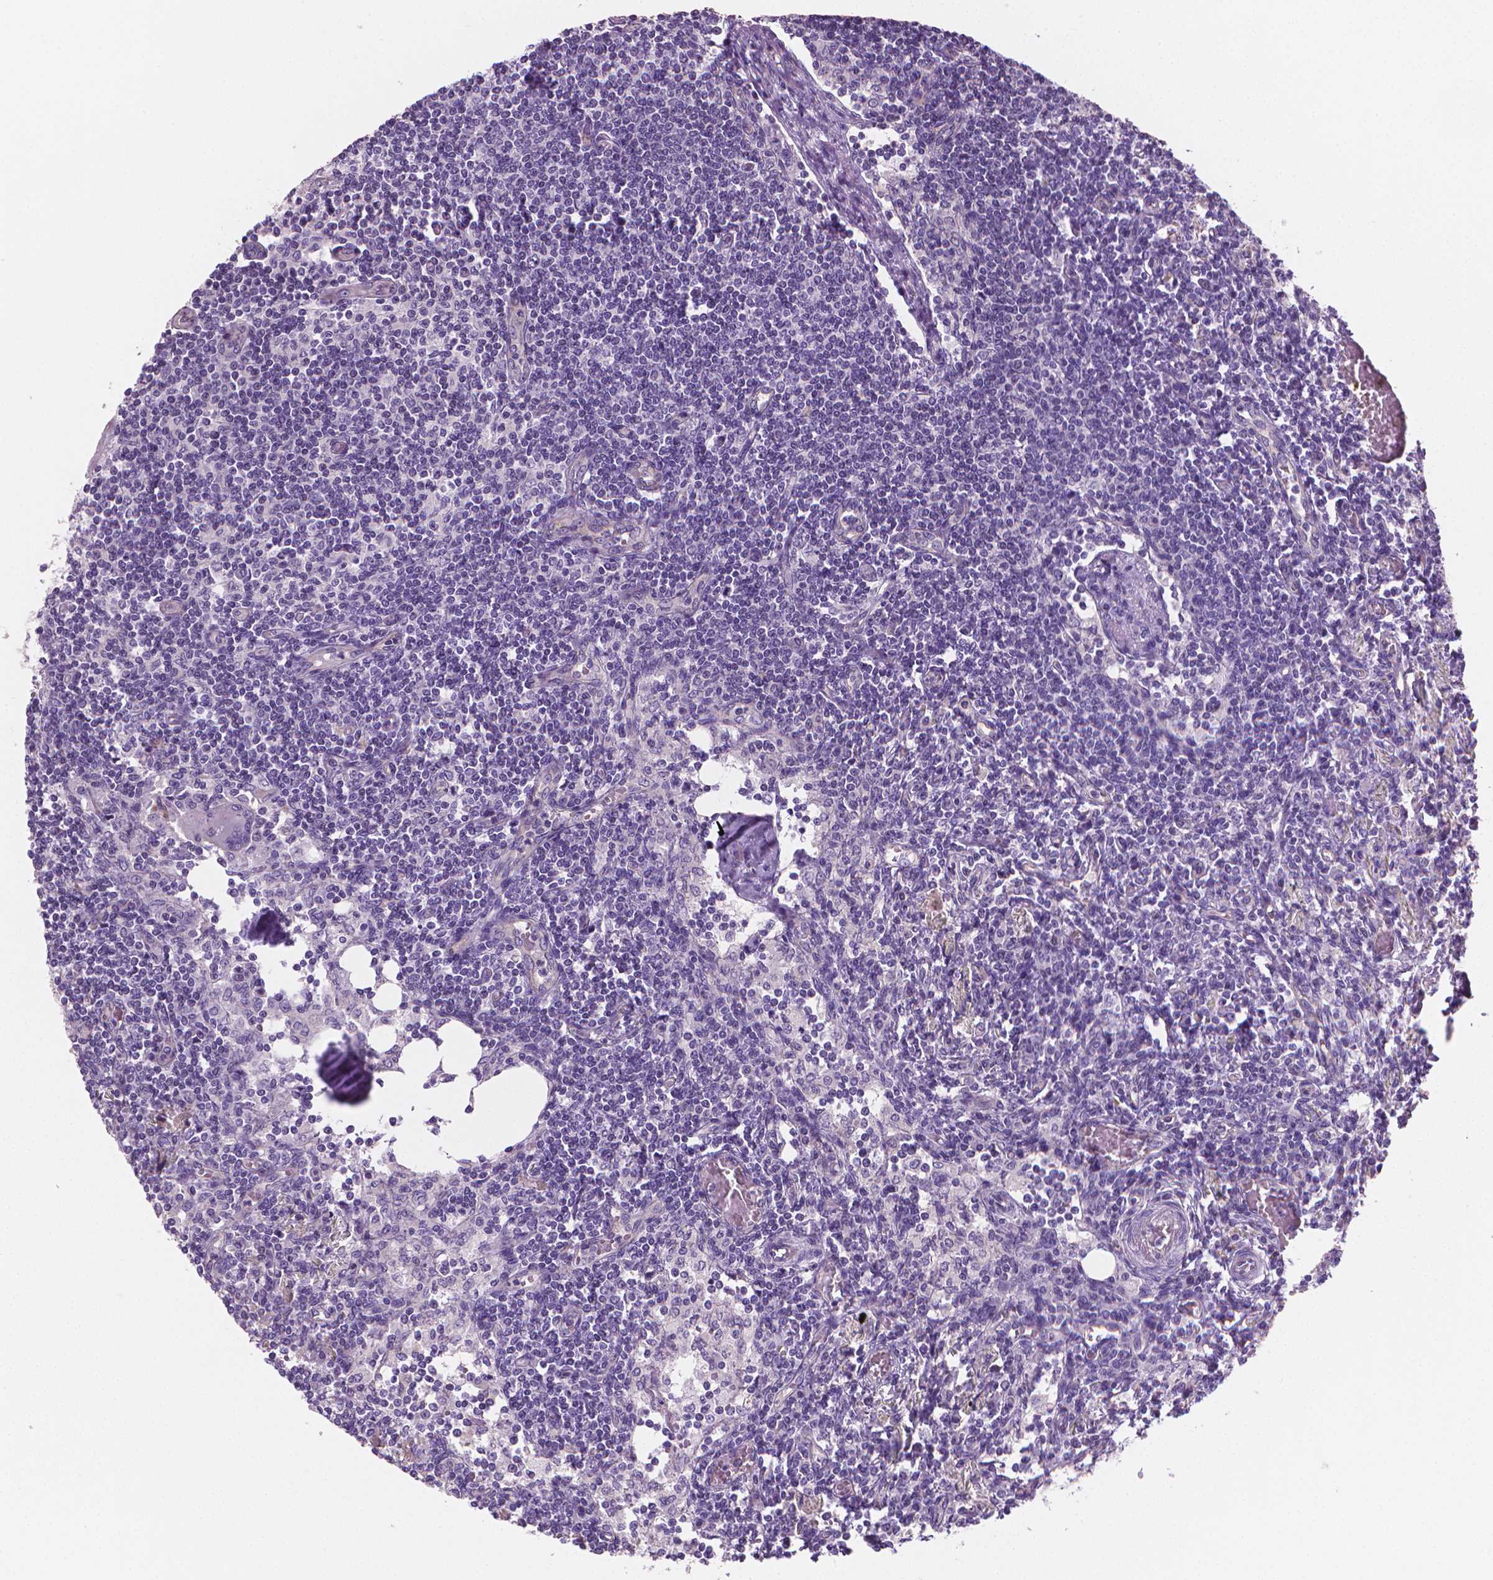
{"staining": {"intensity": "negative", "quantity": "none", "location": "none"}, "tissue": "lymph node", "cell_type": "Germinal center cells", "image_type": "normal", "snomed": [{"axis": "morphology", "description": "Normal tissue, NOS"}, {"axis": "topography", "description": "Lymph node"}], "caption": "A high-resolution photomicrograph shows immunohistochemistry staining of unremarkable lymph node, which reveals no significant staining in germinal center cells. (Stains: DAB (3,3'-diaminobenzidine) immunohistochemistry with hematoxylin counter stain, Microscopy: brightfield microscopy at high magnification).", "gene": "CLXN", "patient": {"sex": "female", "age": 69}}